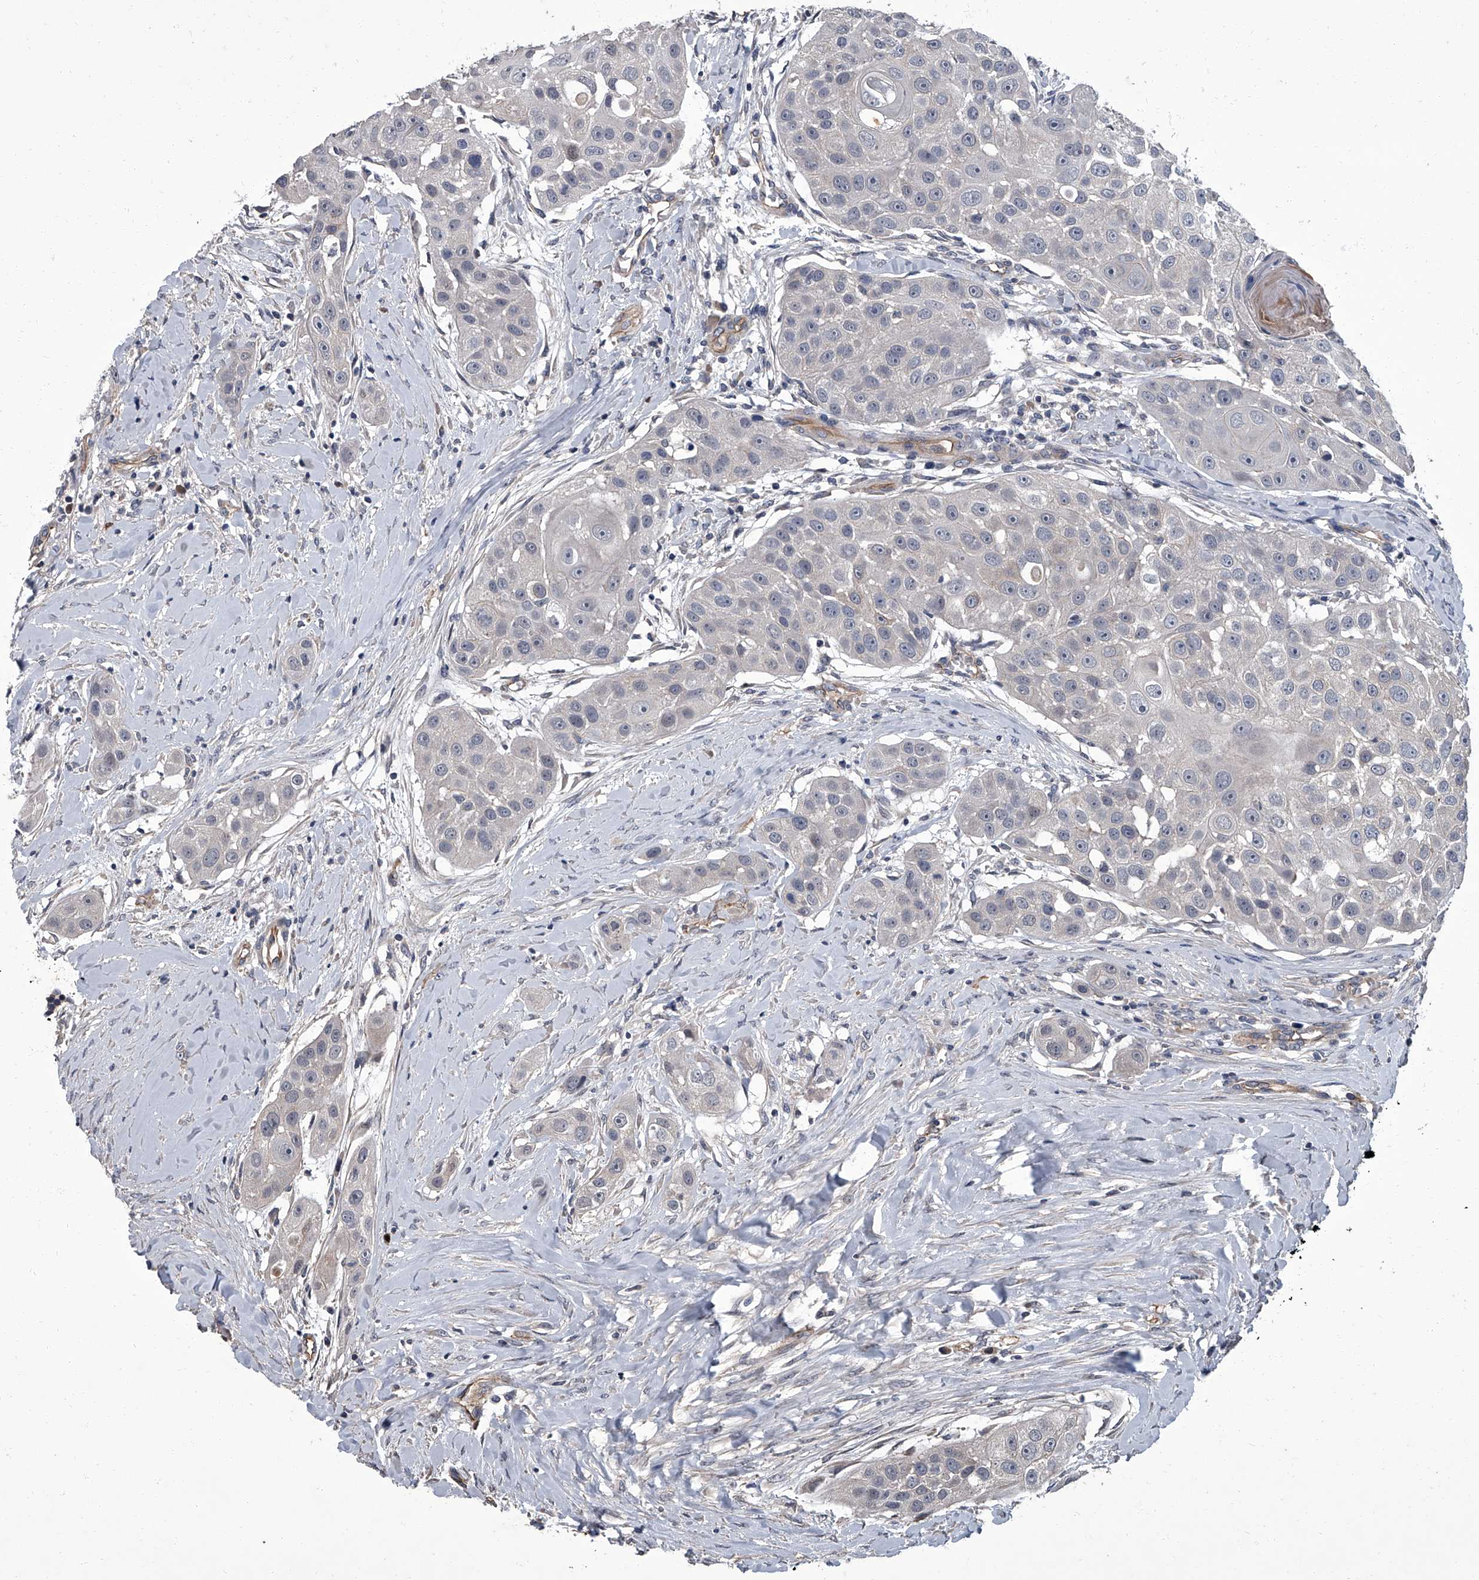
{"staining": {"intensity": "negative", "quantity": "none", "location": "none"}, "tissue": "head and neck cancer", "cell_type": "Tumor cells", "image_type": "cancer", "snomed": [{"axis": "morphology", "description": "Normal tissue, NOS"}, {"axis": "morphology", "description": "Squamous cell carcinoma, NOS"}, {"axis": "topography", "description": "Skeletal muscle"}, {"axis": "topography", "description": "Head-Neck"}], "caption": "Tumor cells show no significant protein positivity in head and neck cancer (squamous cell carcinoma). (DAB (3,3'-diaminobenzidine) immunohistochemistry (IHC) with hematoxylin counter stain).", "gene": "SIRT4", "patient": {"sex": "male", "age": 51}}